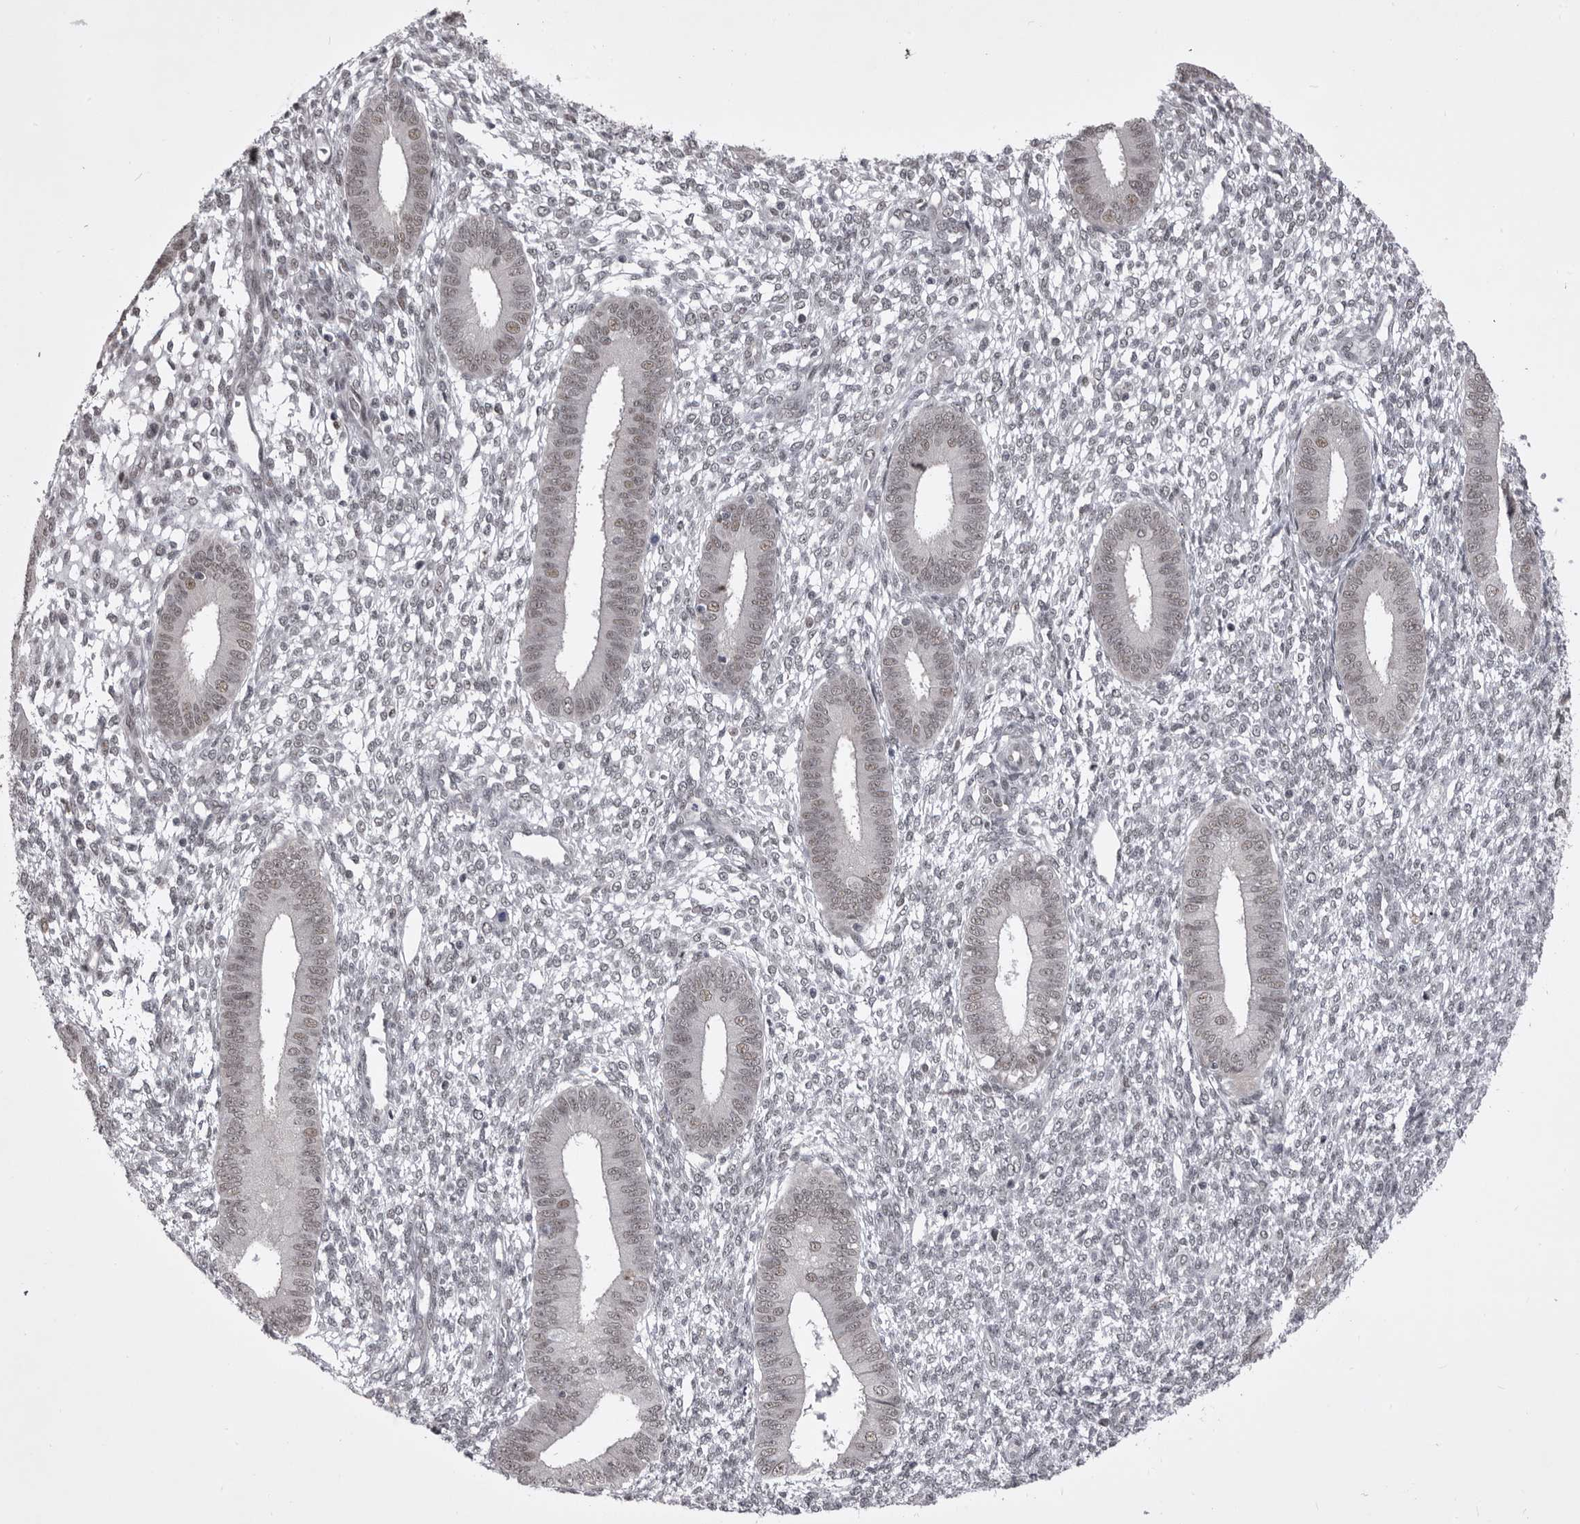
{"staining": {"intensity": "negative", "quantity": "none", "location": "none"}, "tissue": "endometrium", "cell_type": "Cells in endometrial stroma", "image_type": "normal", "snomed": [{"axis": "morphology", "description": "Normal tissue, NOS"}, {"axis": "topography", "description": "Endometrium"}], "caption": "High magnification brightfield microscopy of normal endometrium stained with DAB (3,3'-diaminobenzidine) (brown) and counterstained with hematoxylin (blue): cells in endometrial stroma show no significant positivity. (Stains: DAB IHC with hematoxylin counter stain, Microscopy: brightfield microscopy at high magnification).", "gene": "PRPF3", "patient": {"sex": "female", "age": 46}}